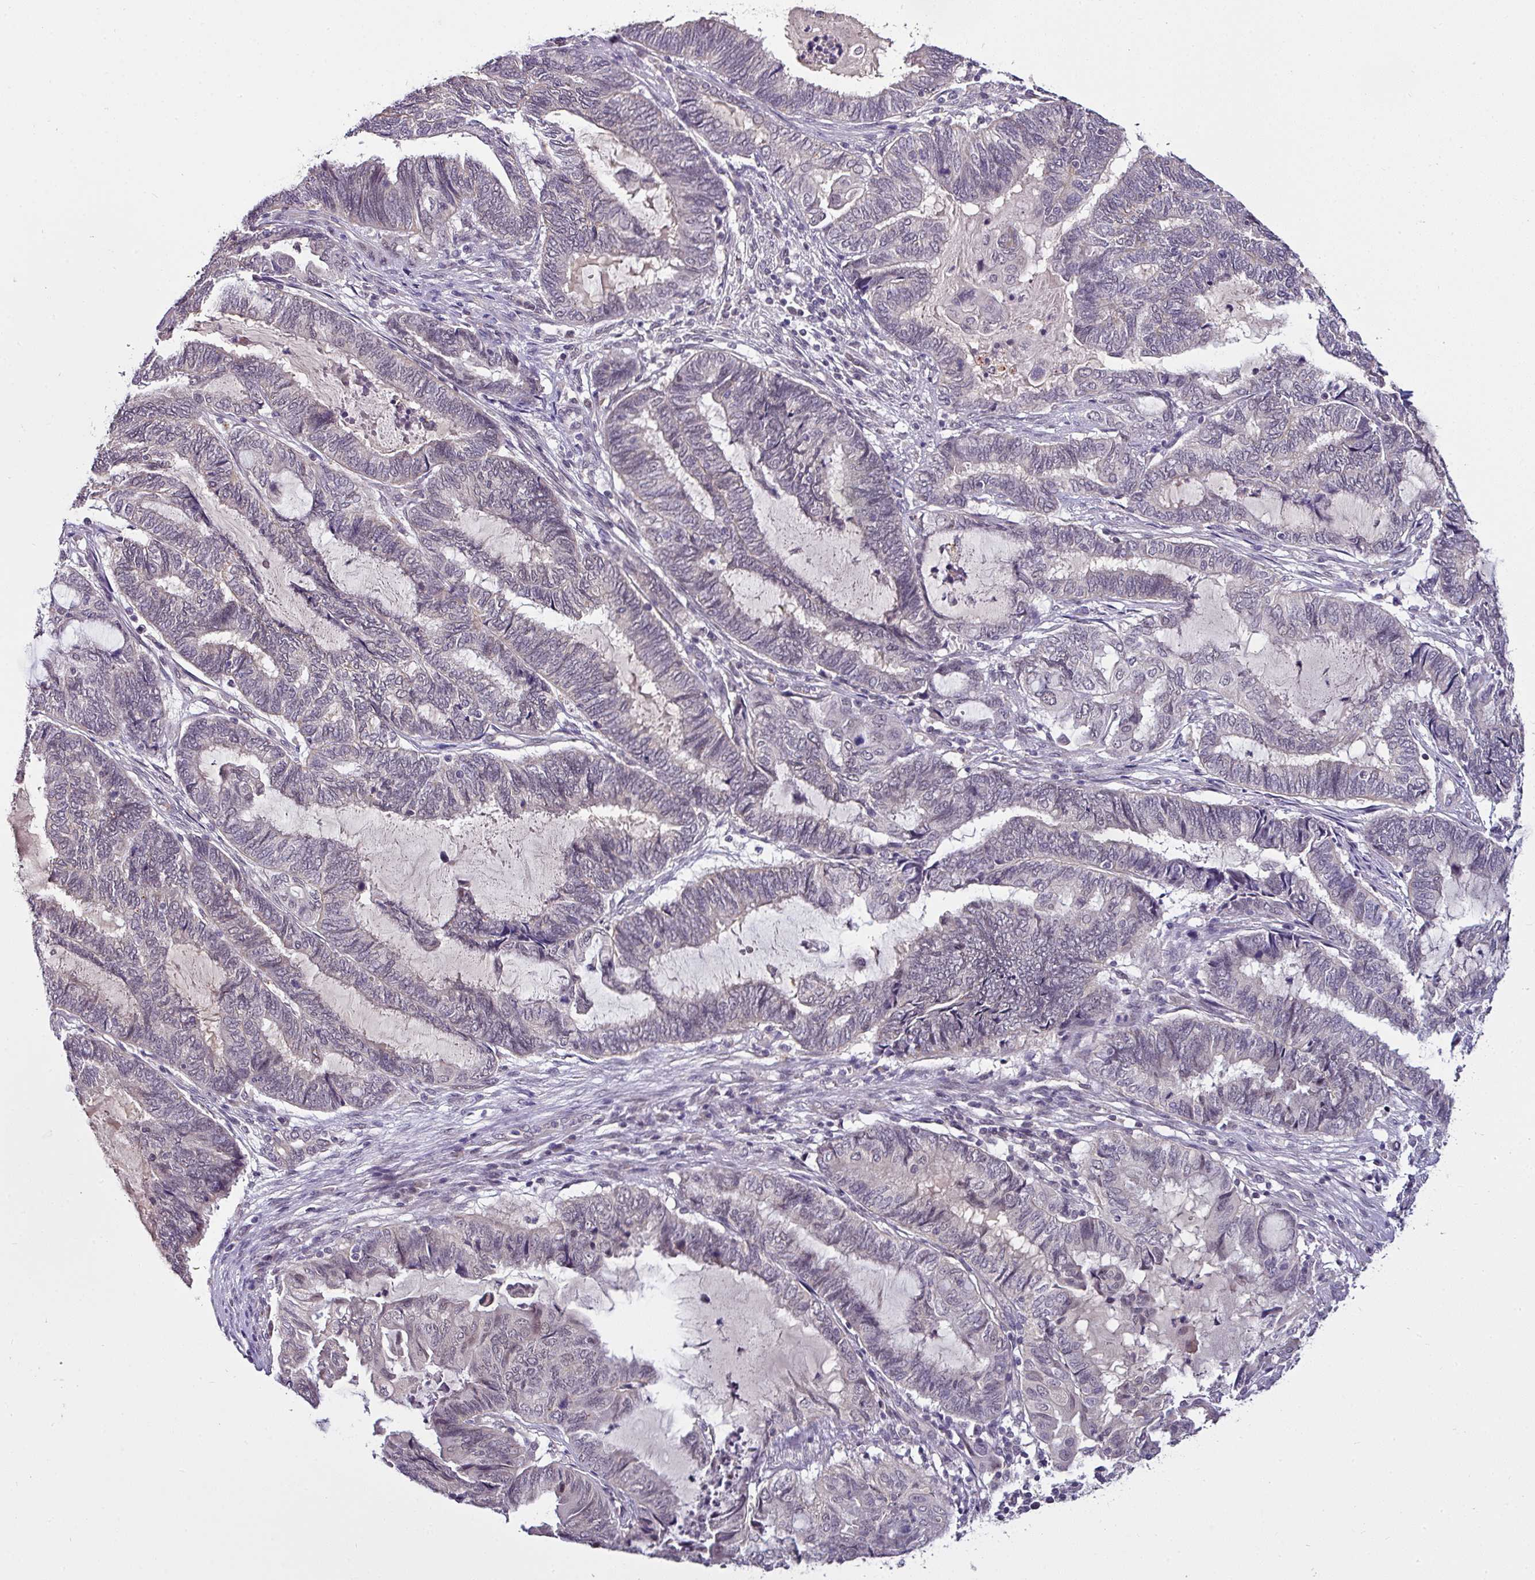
{"staining": {"intensity": "negative", "quantity": "none", "location": "none"}, "tissue": "endometrial cancer", "cell_type": "Tumor cells", "image_type": "cancer", "snomed": [{"axis": "morphology", "description": "Adenocarcinoma, NOS"}, {"axis": "topography", "description": "Uterus"}, {"axis": "topography", "description": "Endometrium"}], "caption": "This is a image of immunohistochemistry (IHC) staining of adenocarcinoma (endometrial), which shows no staining in tumor cells. (Brightfield microscopy of DAB immunohistochemistry (IHC) at high magnification).", "gene": "NAPSA", "patient": {"sex": "female", "age": 70}}